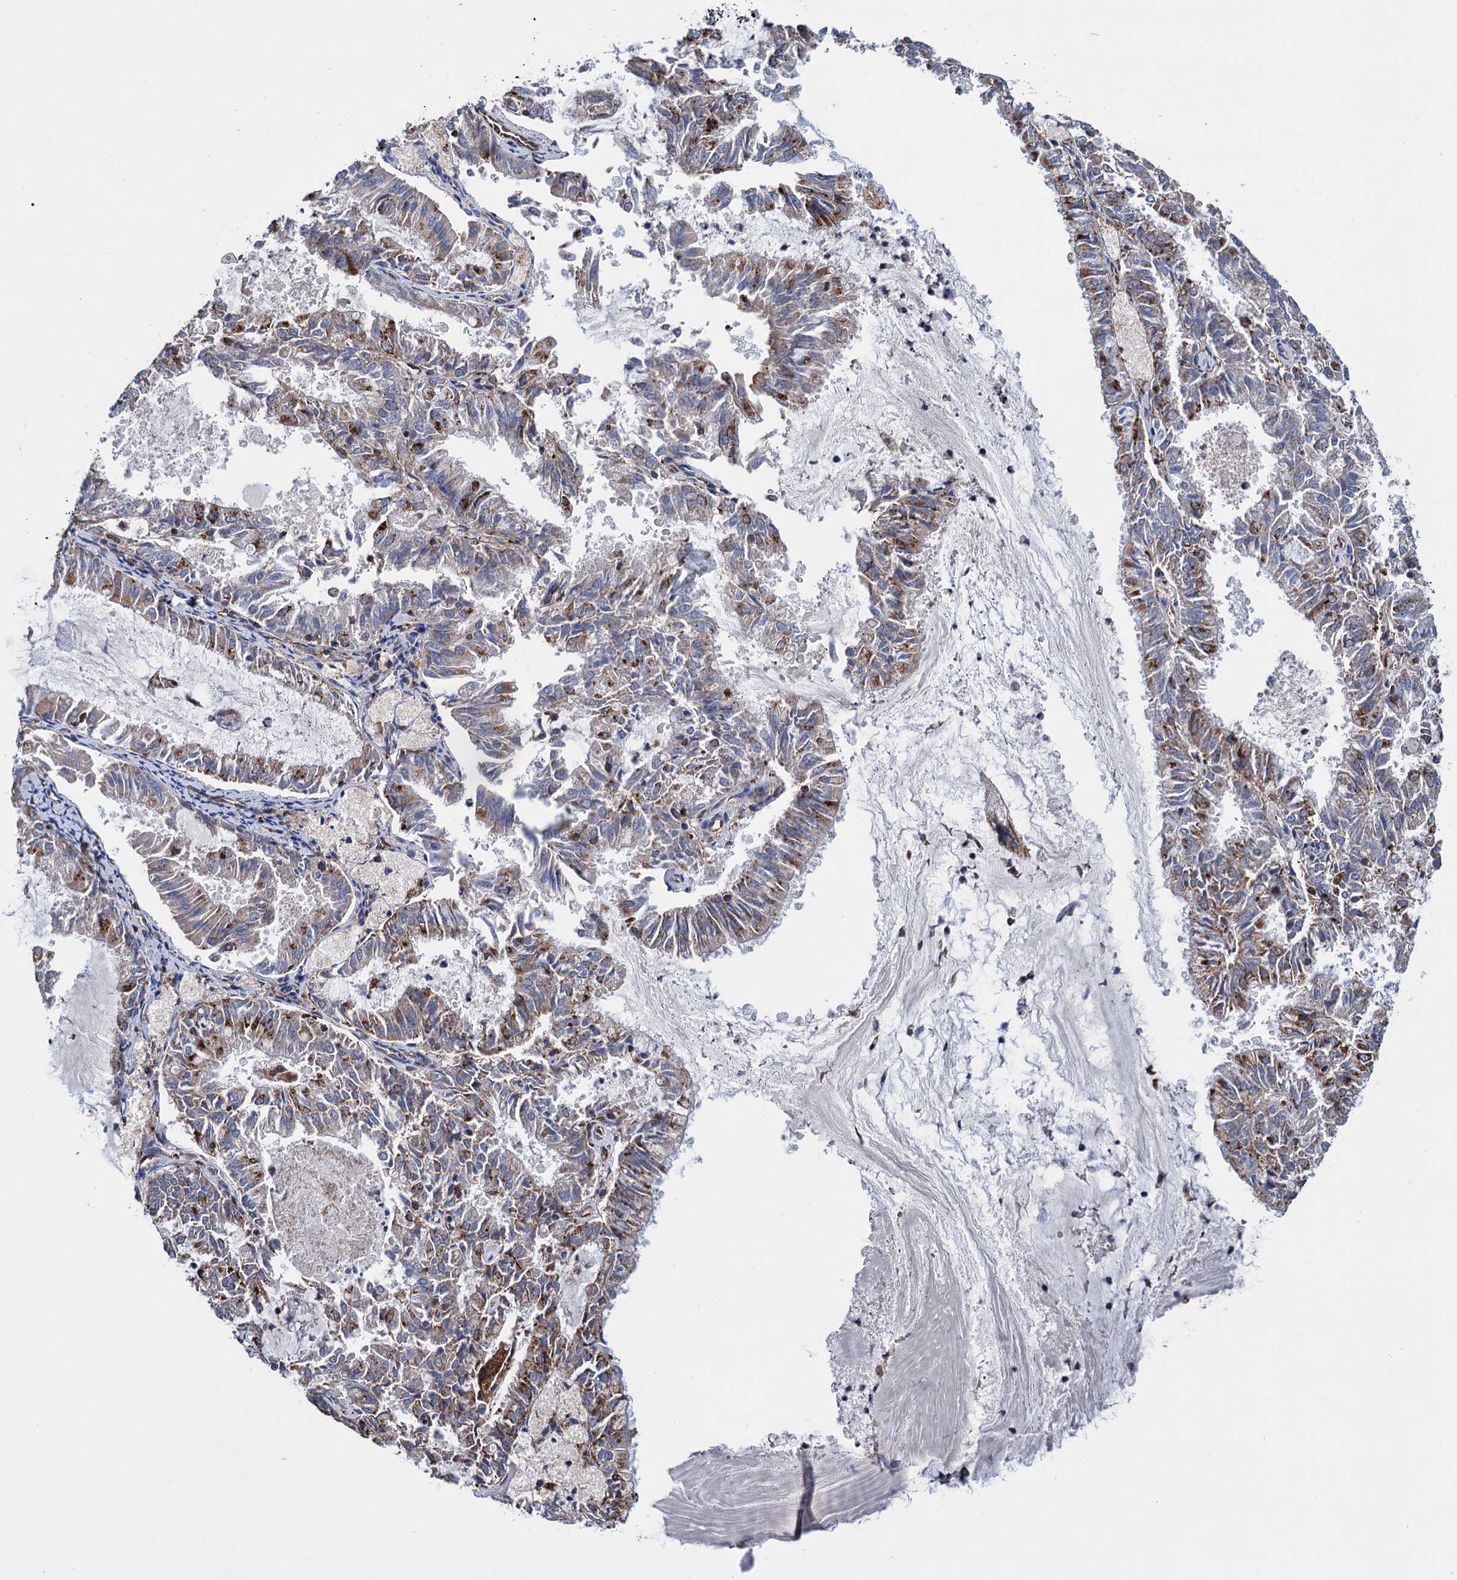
{"staining": {"intensity": "moderate", "quantity": "25%-75%", "location": "cytoplasmic/membranous"}, "tissue": "endometrial cancer", "cell_type": "Tumor cells", "image_type": "cancer", "snomed": [{"axis": "morphology", "description": "Adenocarcinoma, NOS"}, {"axis": "topography", "description": "Endometrium"}], "caption": "Immunohistochemical staining of human adenocarcinoma (endometrial) demonstrates medium levels of moderate cytoplasmic/membranous protein expression in about 25%-75% of tumor cells. (DAB (3,3'-diaminobenzidine) IHC, brown staining for protein, blue staining for nuclei).", "gene": "SCPEP1", "patient": {"sex": "female", "age": 57}}